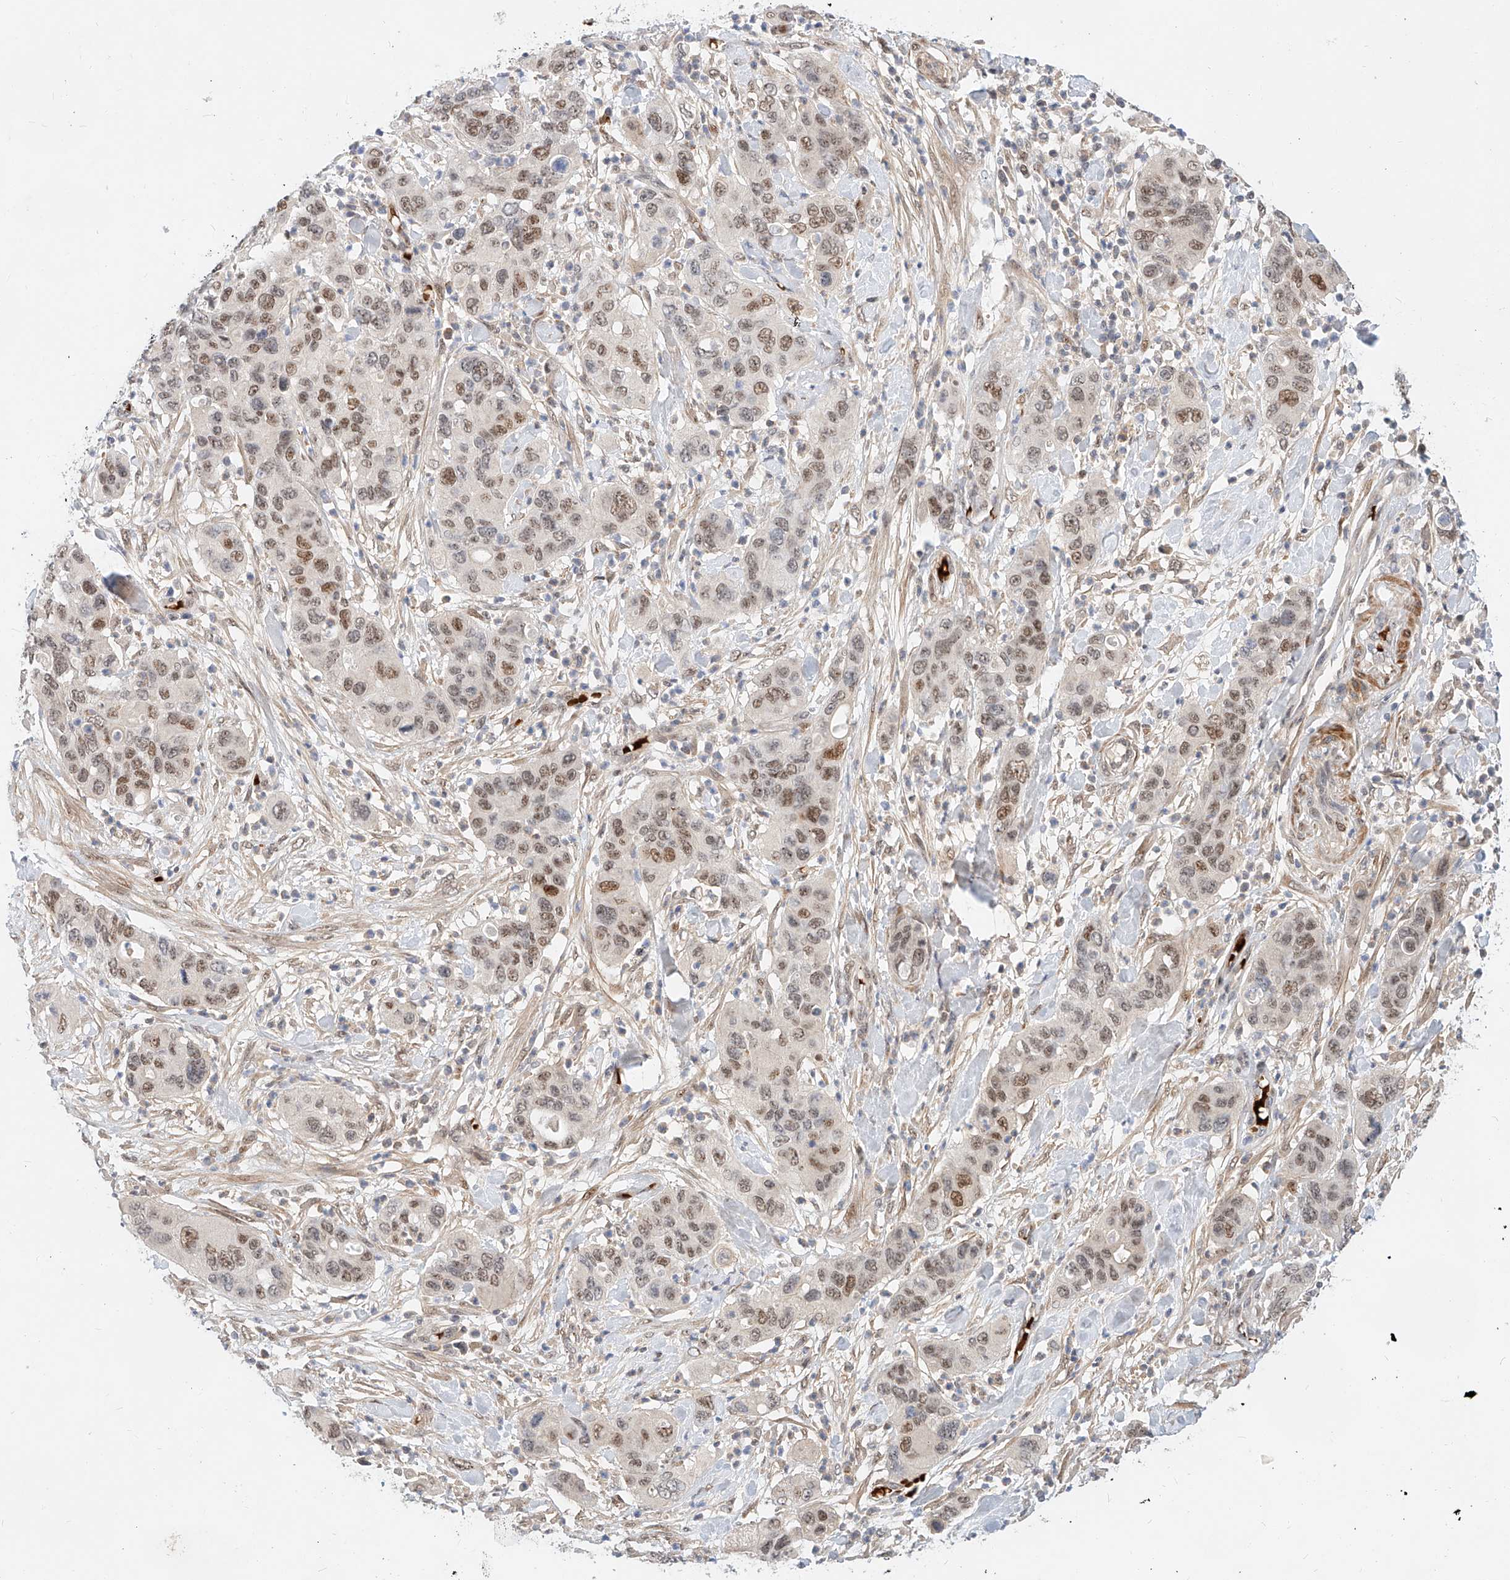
{"staining": {"intensity": "moderate", "quantity": ">75%", "location": "nuclear"}, "tissue": "pancreatic cancer", "cell_type": "Tumor cells", "image_type": "cancer", "snomed": [{"axis": "morphology", "description": "Adenocarcinoma, NOS"}, {"axis": "topography", "description": "Pancreas"}], "caption": "Protein expression by immunohistochemistry (IHC) displays moderate nuclear positivity in about >75% of tumor cells in pancreatic cancer.", "gene": "CBX8", "patient": {"sex": "female", "age": 71}}